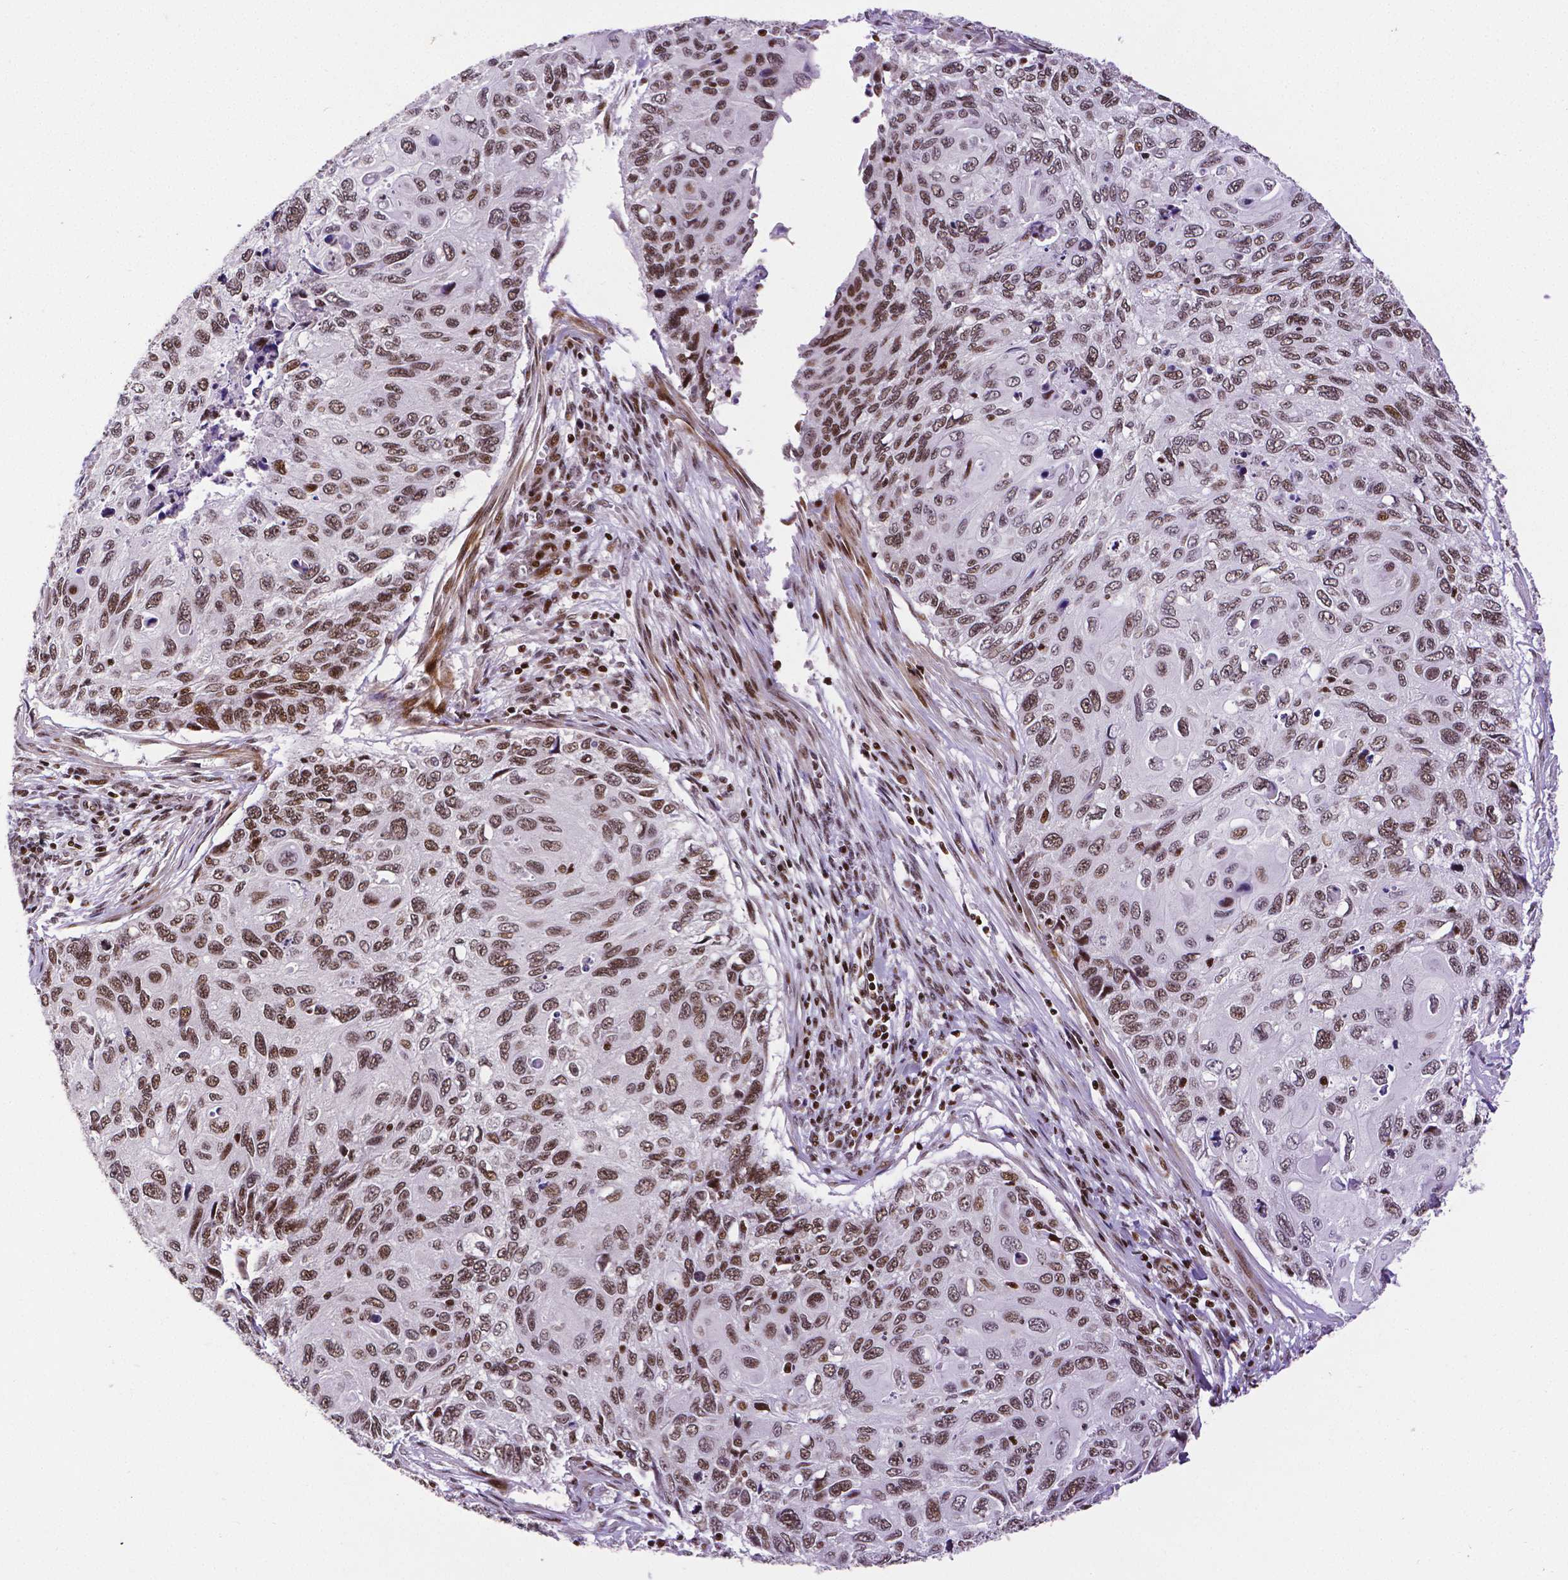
{"staining": {"intensity": "moderate", "quantity": ">75%", "location": "nuclear"}, "tissue": "cervical cancer", "cell_type": "Tumor cells", "image_type": "cancer", "snomed": [{"axis": "morphology", "description": "Squamous cell carcinoma, NOS"}, {"axis": "topography", "description": "Cervix"}], "caption": "High-magnification brightfield microscopy of cervical squamous cell carcinoma stained with DAB (brown) and counterstained with hematoxylin (blue). tumor cells exhibit moderate nuclear staining is present in about>75% of cells.", "gene": "CTCF", "patient": {"sex": "female", "age": 70}}